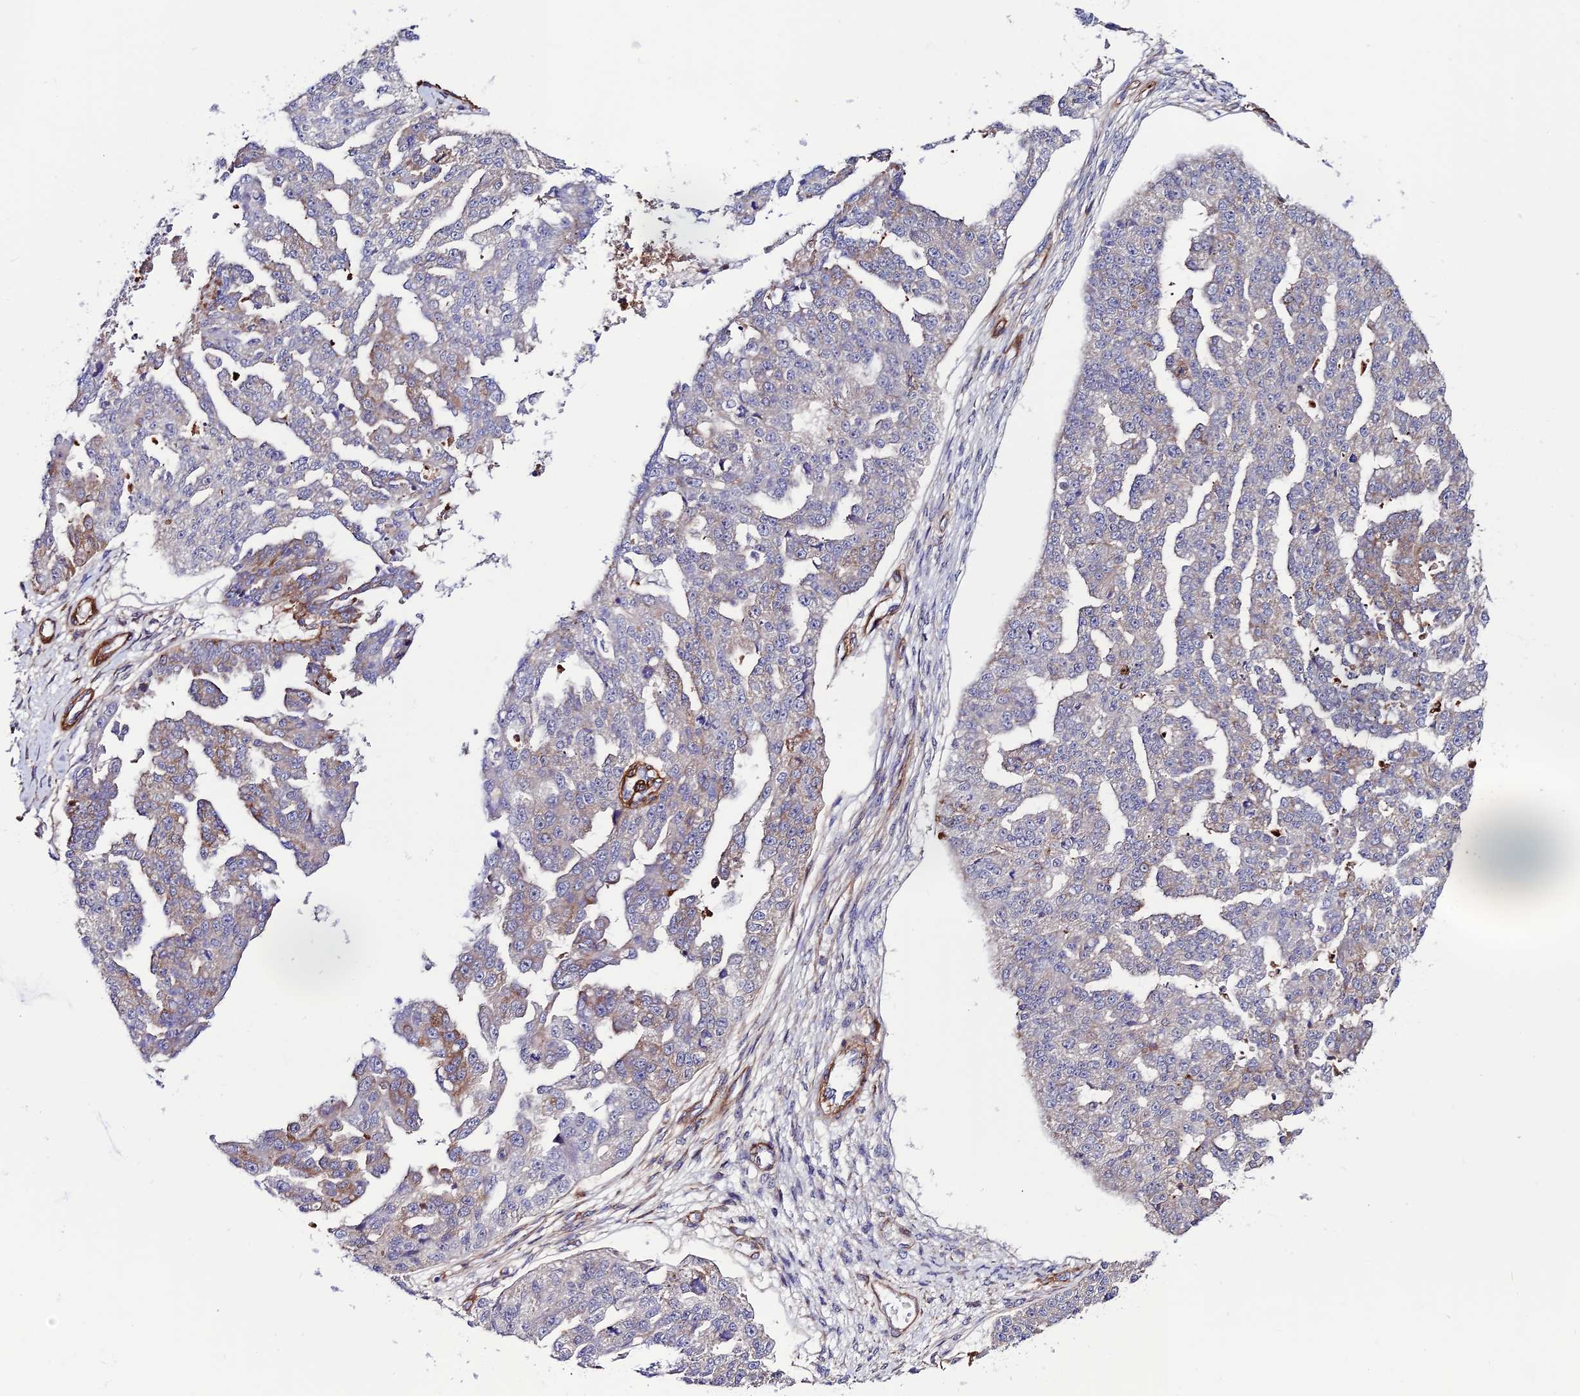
{"staining": {"intensity": "moderate", "quantity": "<25%", "location": "cytoplasmic/membranous"}, "tissue": "ovarian cancer", "cell_type": "Tumor cells", "image_type": "cancer", "snomed": [{"axis": "morphology", "description": "Cystadenocarcinoma, serous, NOS"}, {"axis": "topography", "description": "Ovary"}], "caption": "Immunohistochemical staining of human ovarian cancer exhibits low levels of moderate cytoplasmic/membranous protein positivity in approximately <25% of tumor cells.", "gene": "SYT15", "patient": {"sex": "female", "age": 58}}